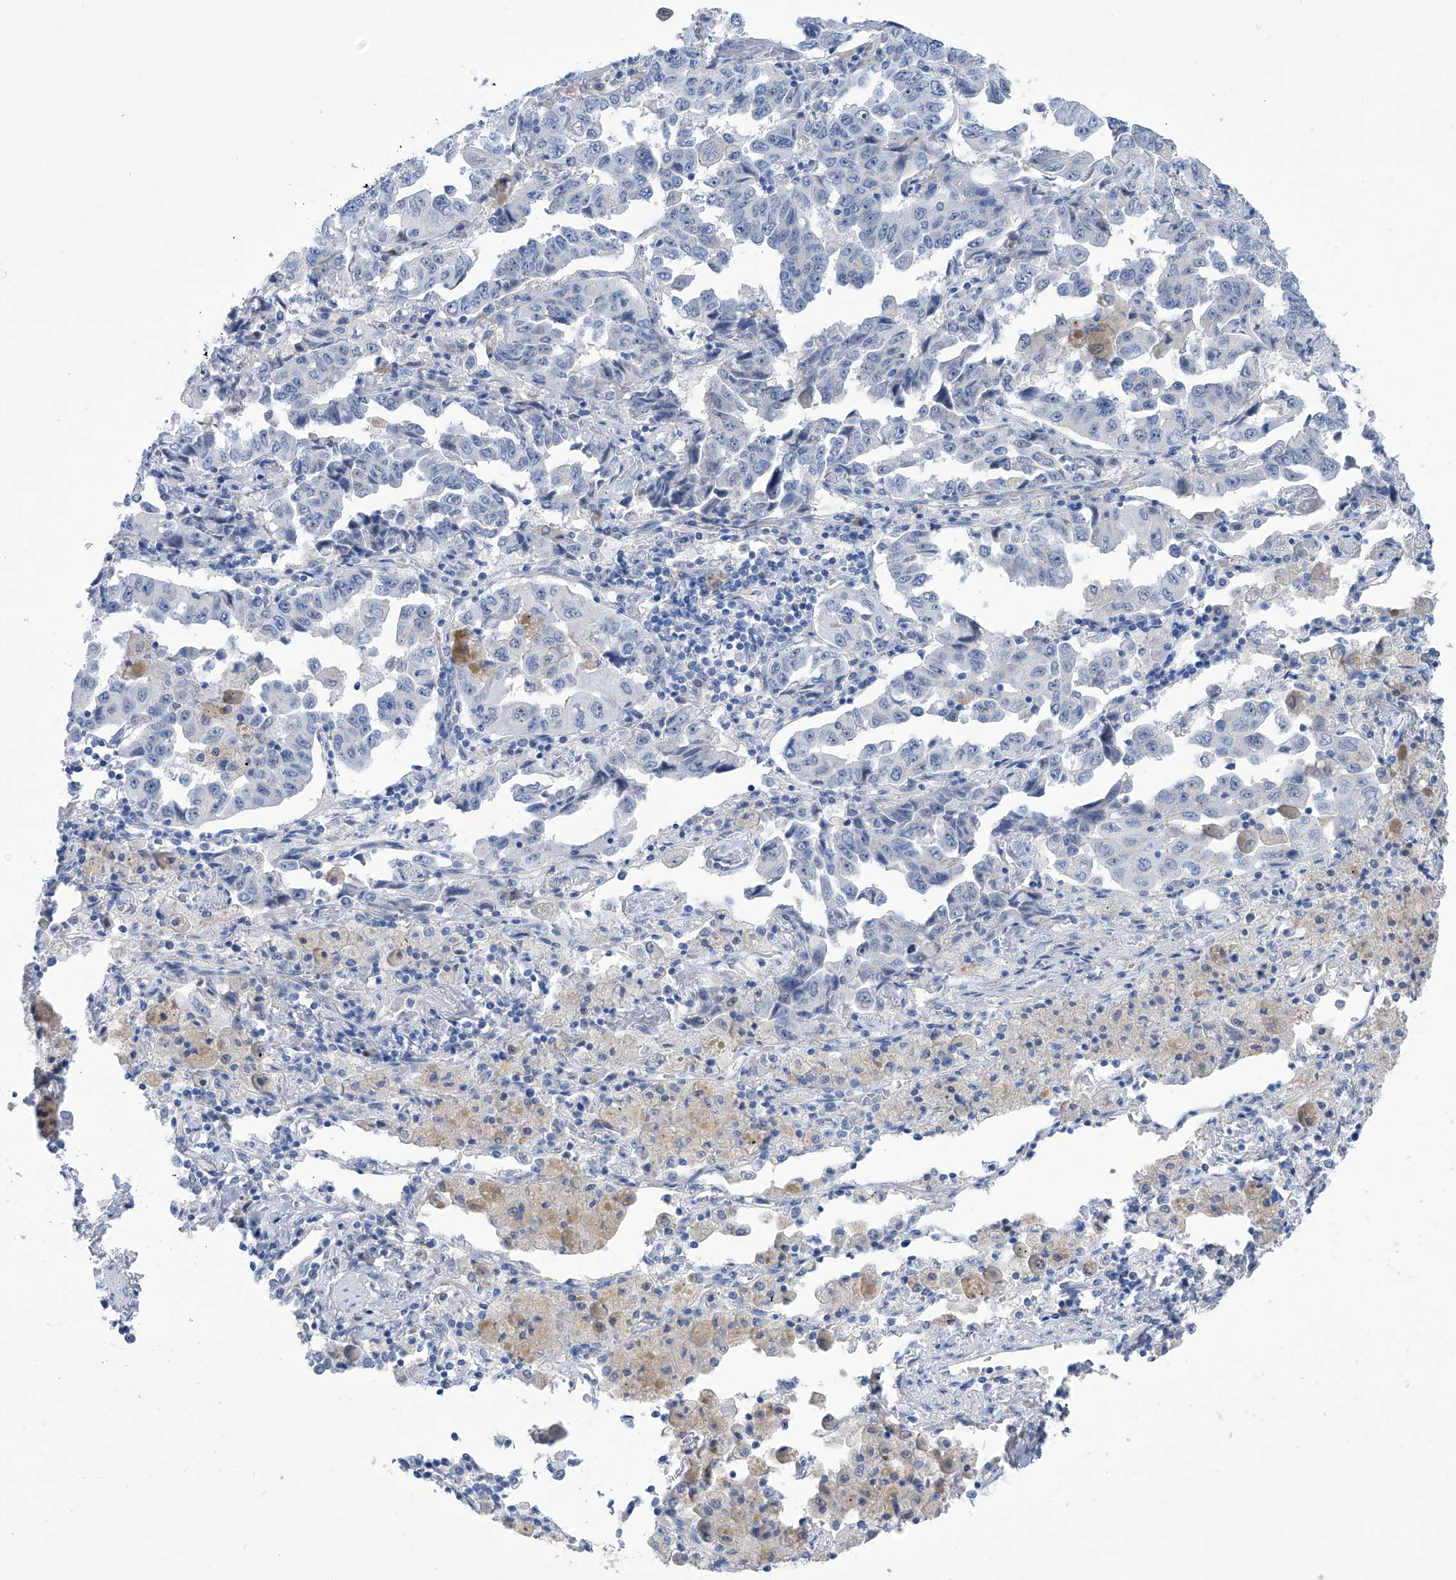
{"staining": {"intensity": "negative", "quantity": "none", "location": "none"}, "tissue": "lung cancer", "cell_type": "Tumor cells", "image_type": "cancer", "snomed": [{"axis": "morphology", "description": "Adenocarcinoma, NOS"}, {"axis": "topography", "description": "Lung"}], "caption": "High magnification brightfield microscopy of lung cancer (adenocarcinoma) stained with DAB (brown) and counterstained with hematoxylin (blue): tumor cells show no significant staining.", "gene": "PGM3", "patient": {"sex": "female", "age": 51}}